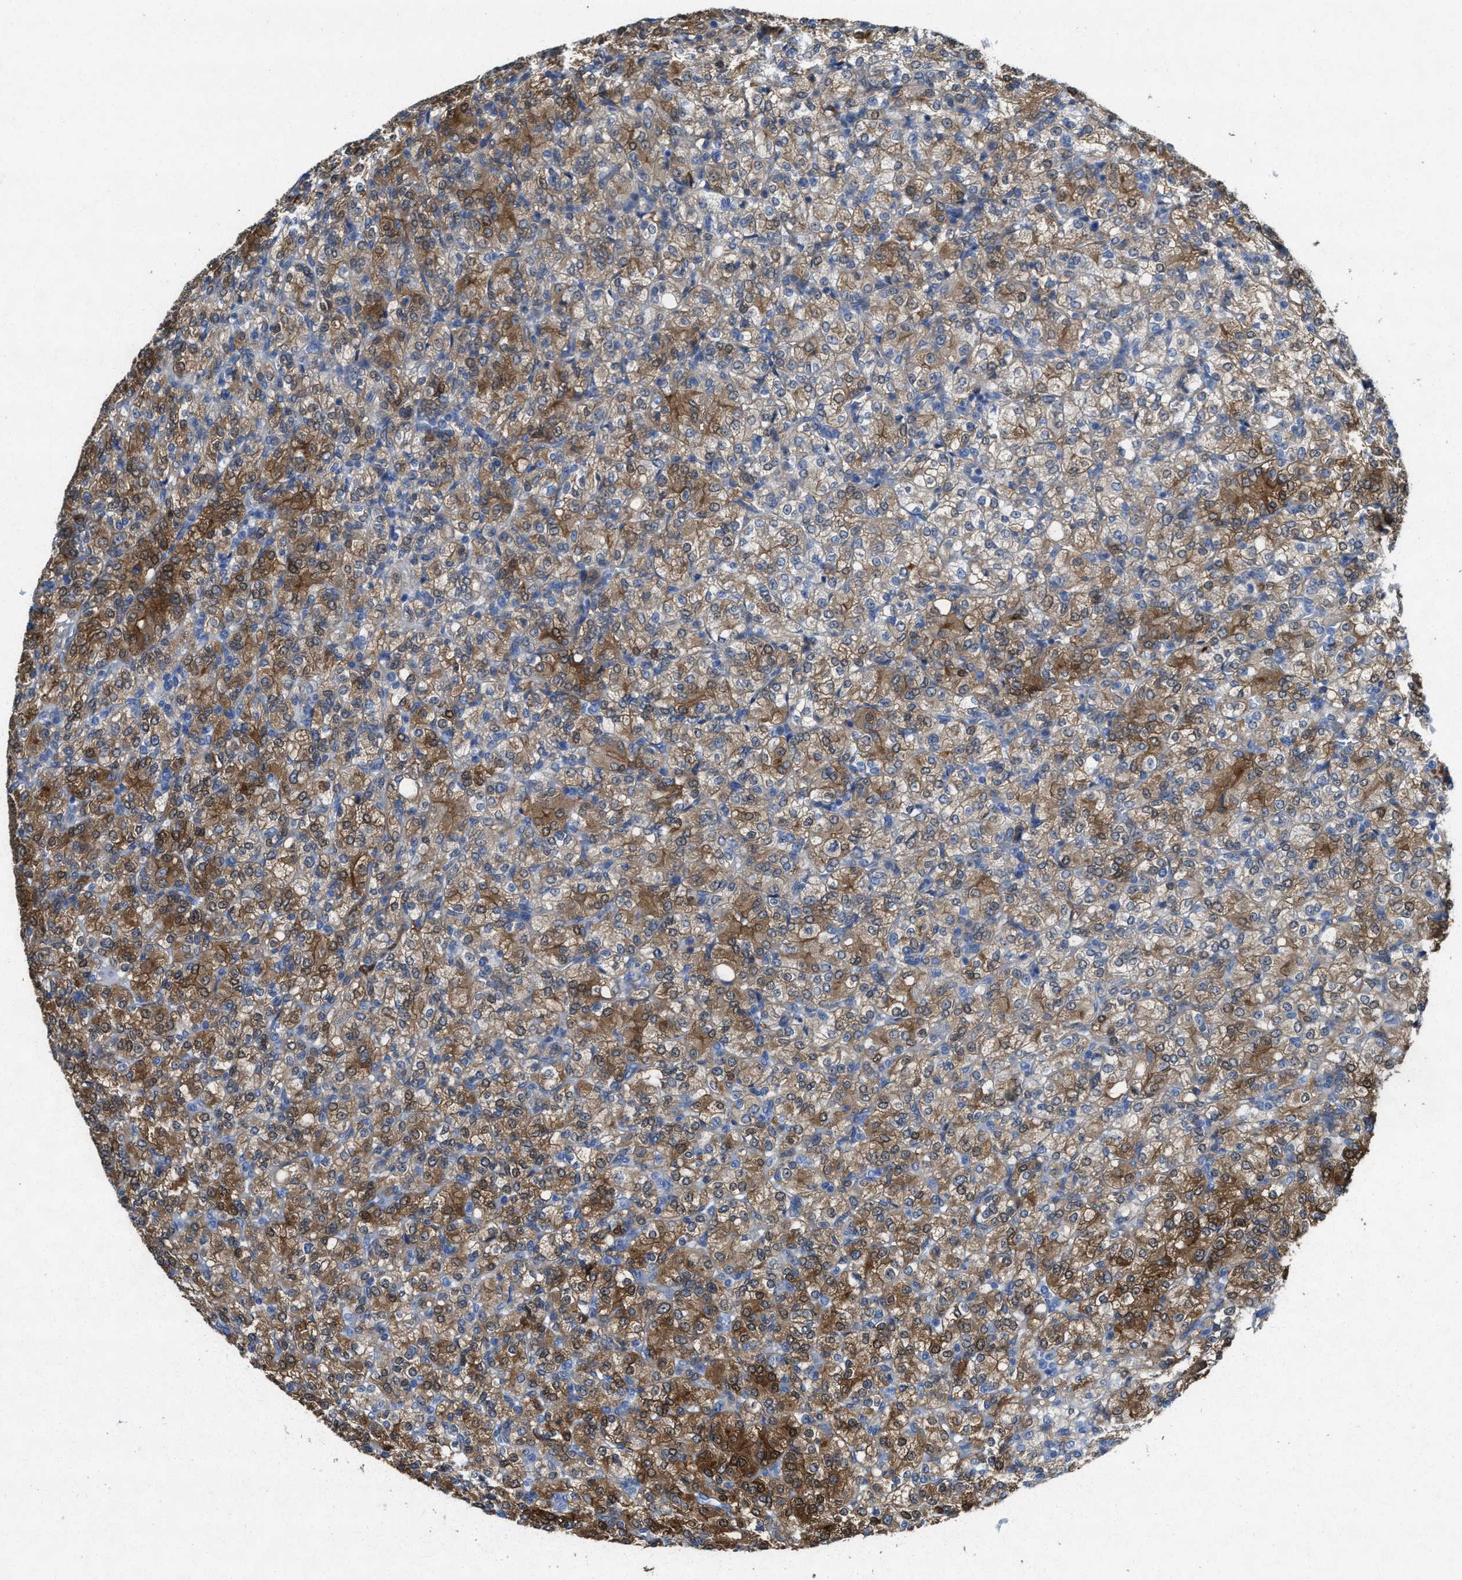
{"staining": {"intensity": "moderate", "quantity": "25%-75%", "location": "cytoplasmic/membranous"}, "tissue": "renal cancer", "cell_type": "Tumor cells", "image_type": "cancer", "snomed": [{"axis": "morphology", "description": "Adenocarcinoma, NOS"}, {"axis": "topography", "description": "Kidney"}], "caption": "Immunohistochemistry of adenocarcinoma (renal) exhibits medium levels of moderate cytoplasmic/membranous positivity in approximately 25%-75% of tumor cells.", "gene": "ASS1", "patient": {"sex": "male", "age": 77}}